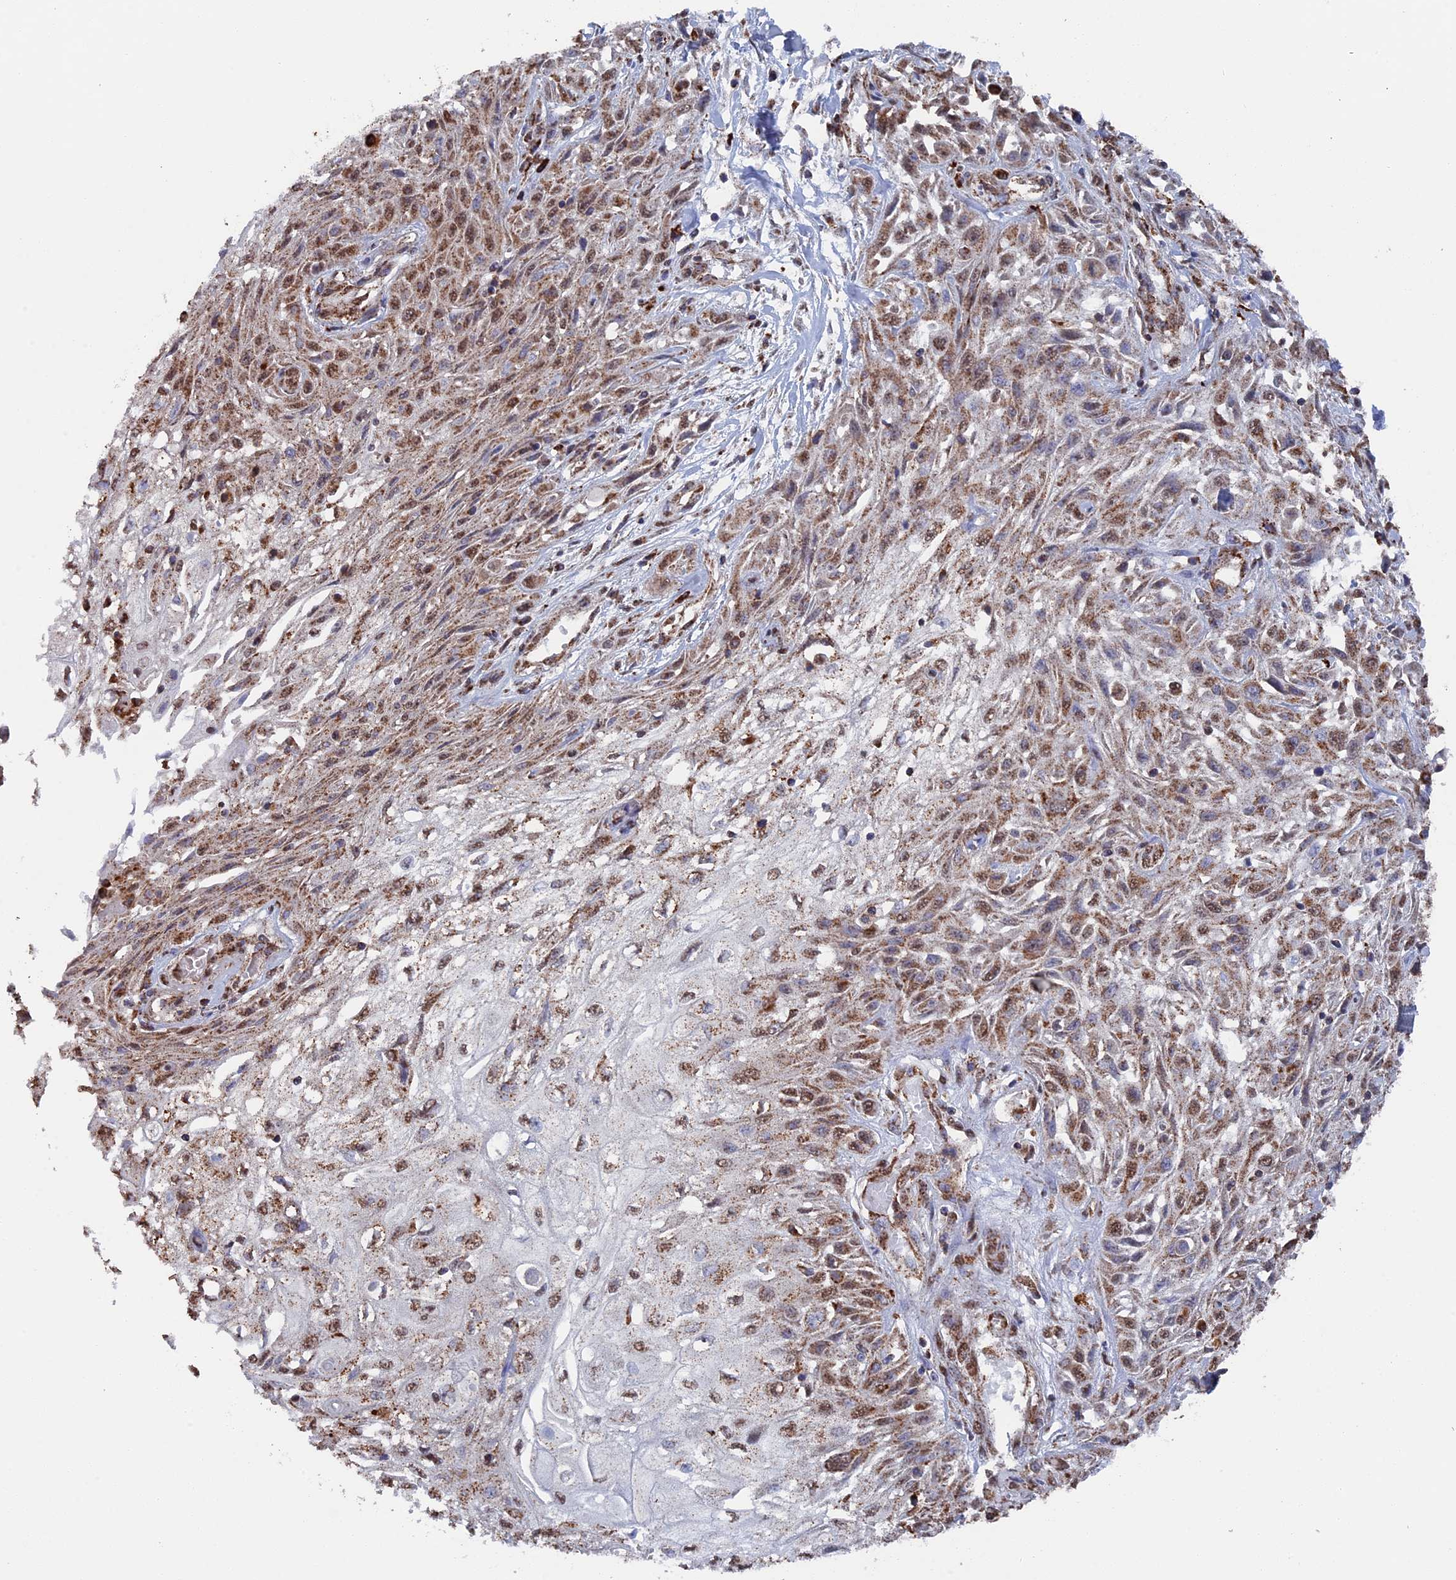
{"staining": {"intensity": "moderate", "quantity": ">75%", "location": "cytoplasmic/membranous,nuclear"}, "tissue": "skin cancer", "cell_type": "Tumor cells", "image_type": "cancer", "snomed": [{"axis": "morphology", "description": "Squamous cell carcinoma, NOS"}, {"axis": "morphology", "description": "Squamous cell carcinoma, metastatic, NOS"}, {"axis": "topography", "description": "Skin"}, {"axis": "topography", "description": "Lymph node"}], "caption": "Protein expression analysis of human skin metastatic squamous cell carcinoma reveals moderate cytoplasmic/membranous and nuclear positivity in approximately >75% of tumor cells.", "gene": "SMG9", "patient": {"sex": "male", "age": 75}}